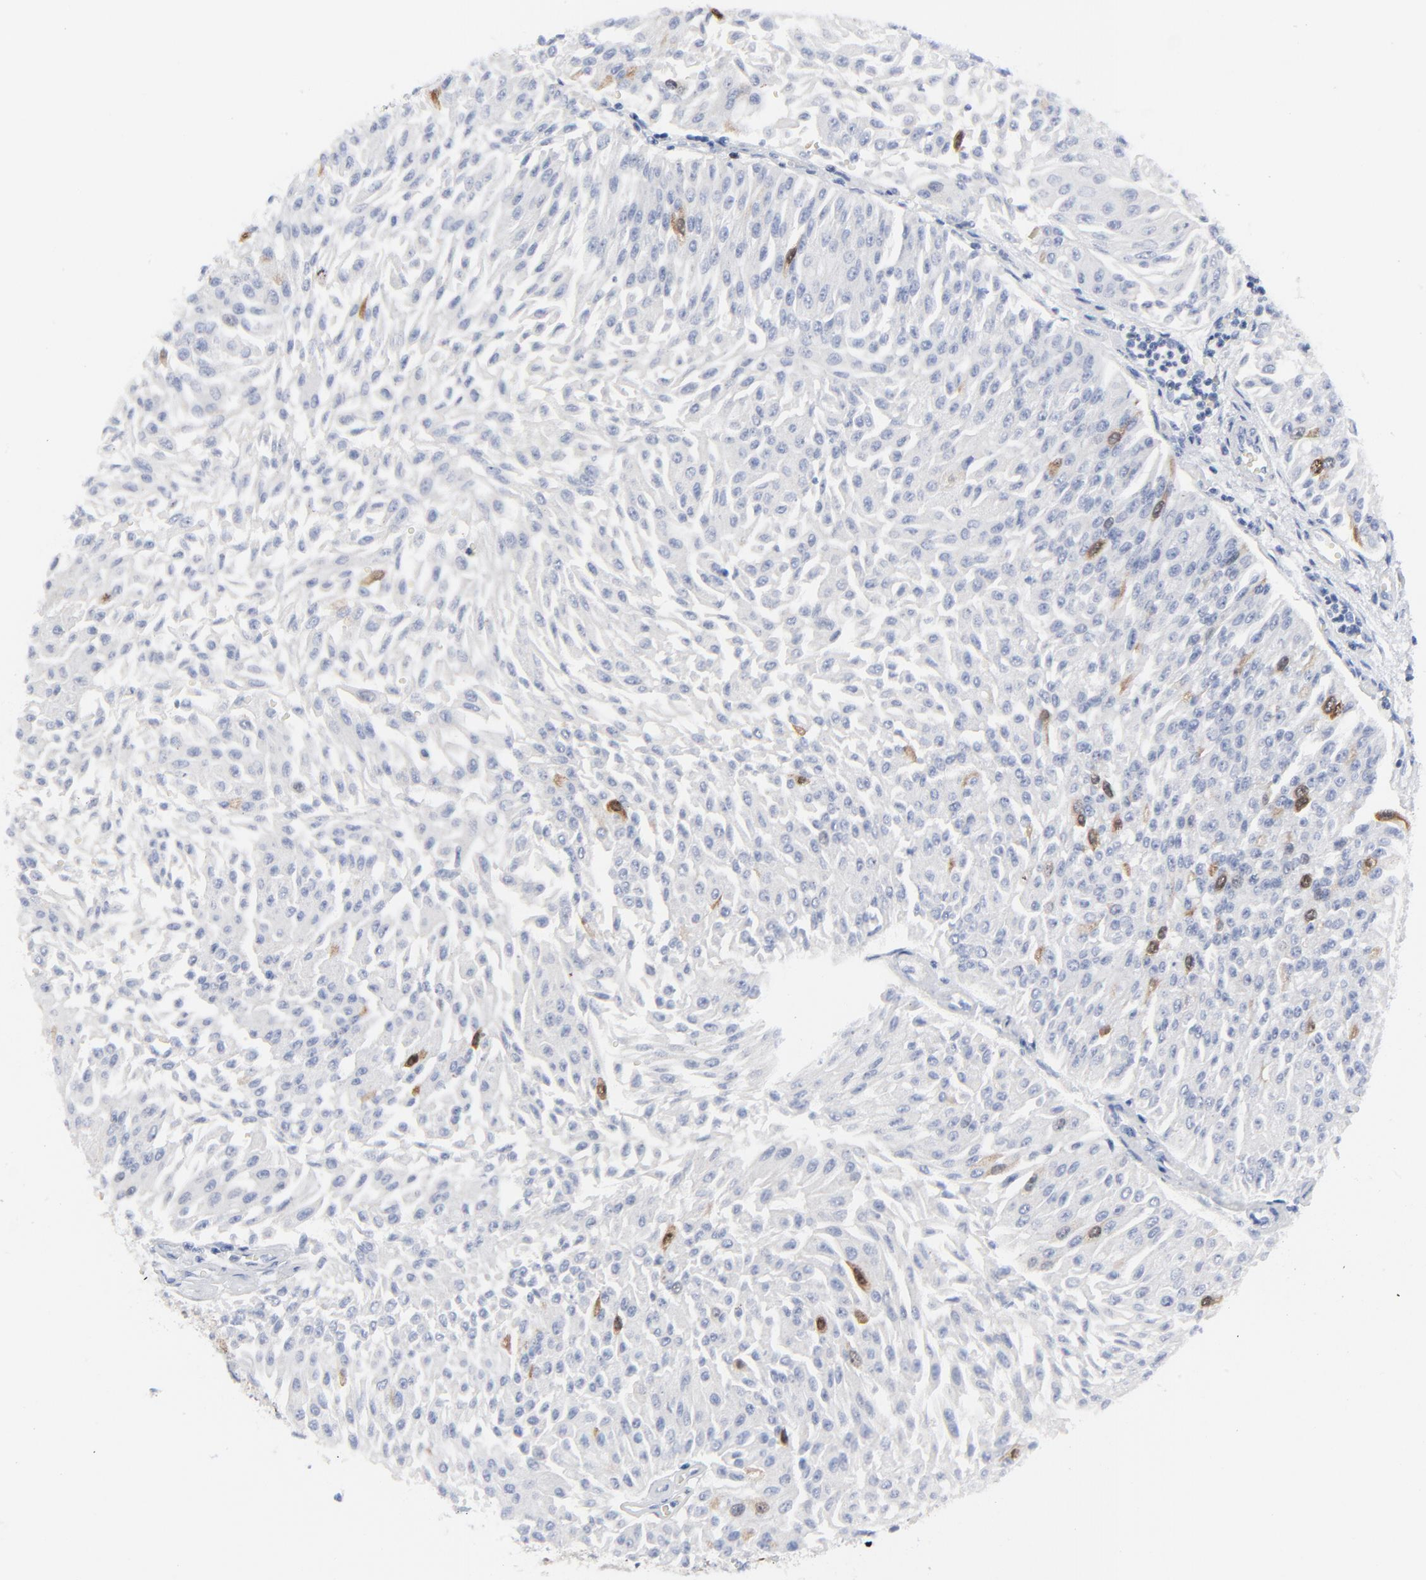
{"staining": {"intensity": "strong", "quantity": "<25%", "location": "cytoplasmic/membranous,nuclear"}, "tissue": "urothelial cancer", "cell_type": "Tumor cells", "image_type": "cancer", "snomed": [{"axis": "morphology", "description": "Urothelial carcinoma, Low grade"}, {"axis": "topography", "description": "Urinary bladder"}], "caption": "The micrograph reveals a brown stain indicating the presence of a protein in the cytoplasmic/membranous and nuclear of tumor cells in urothelial carcinoma (low-grade).", "gene": "CDK1", "patient": {"sex": "male", "age": 86}}